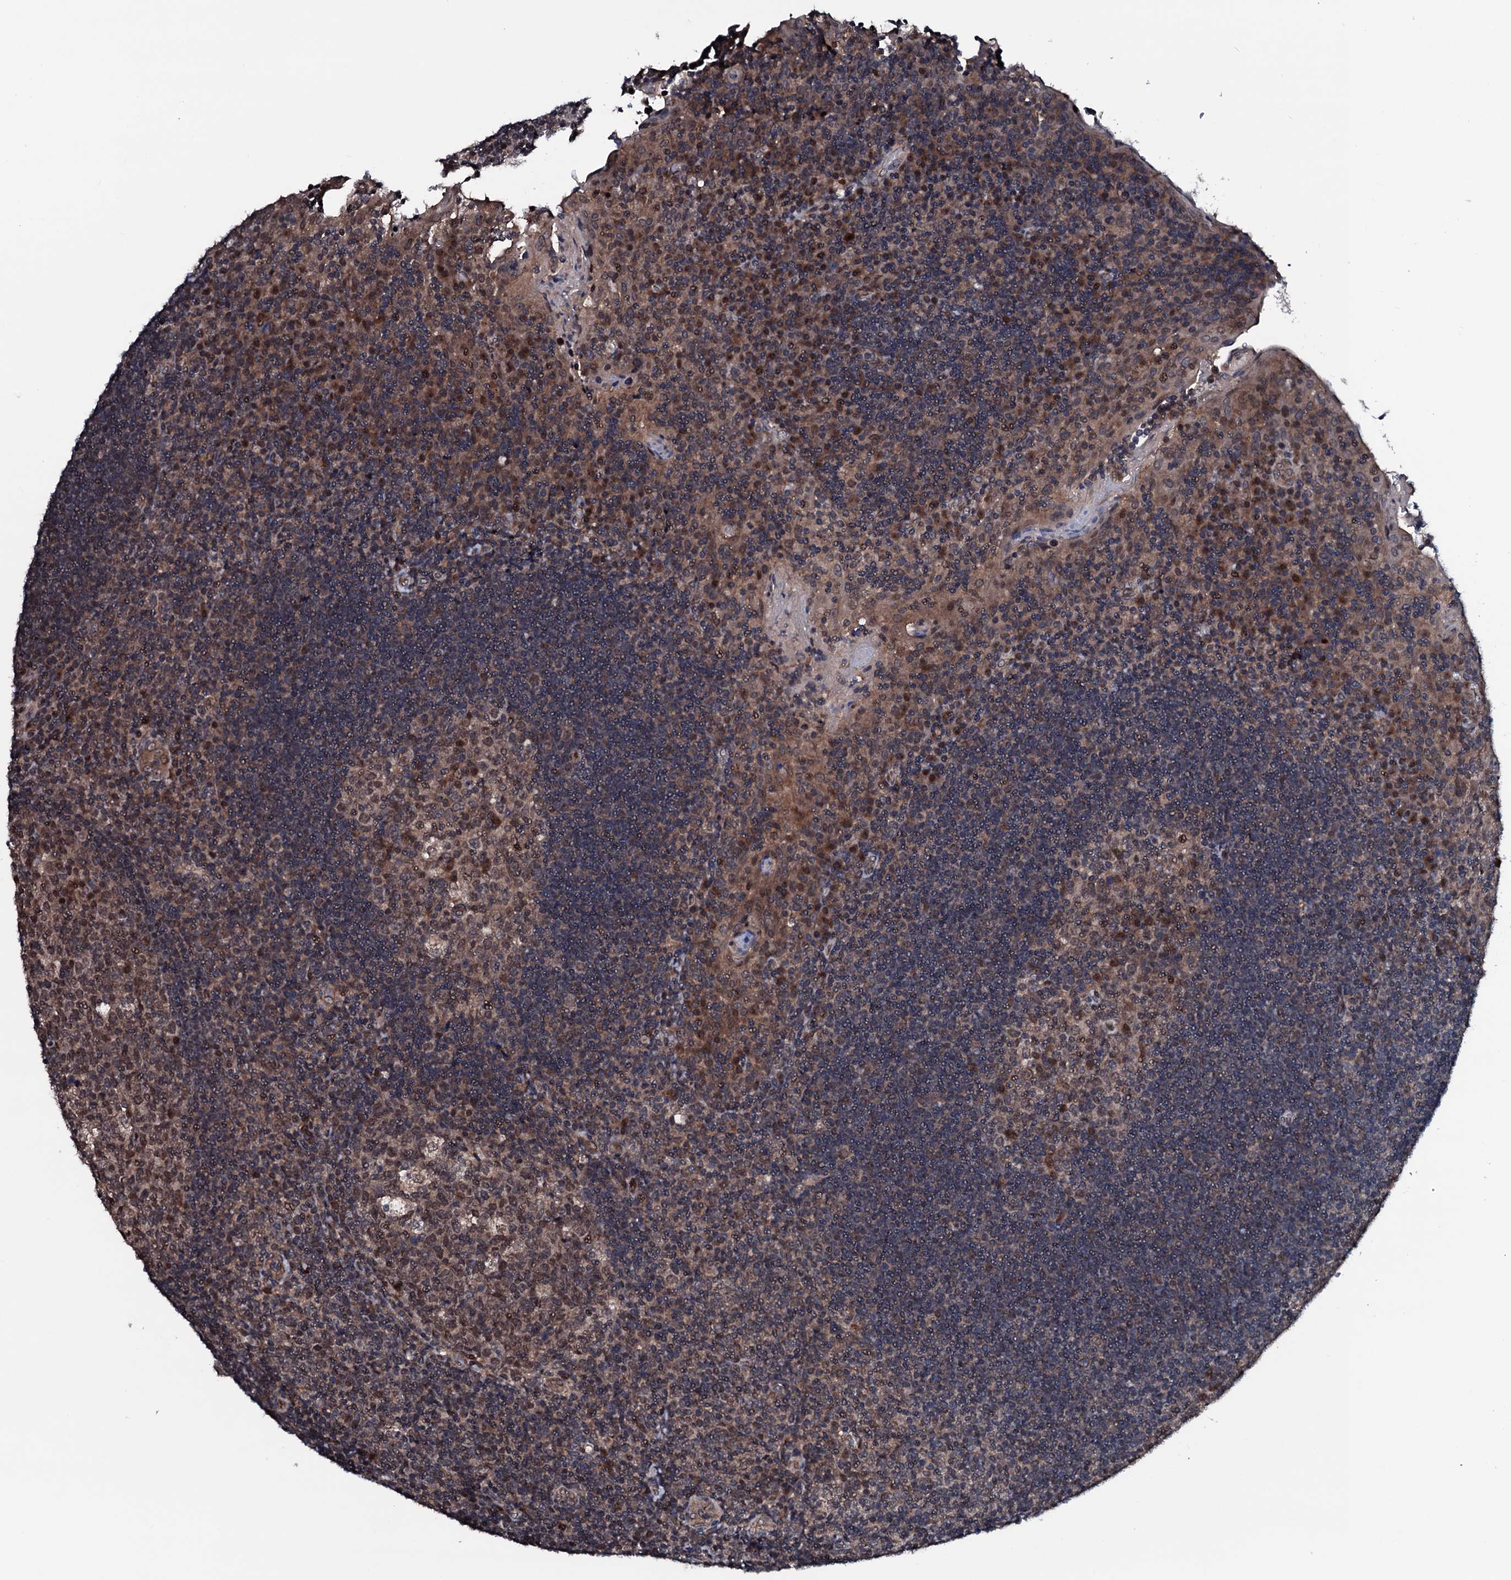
{"staining": {"intensity": "moderate", "quantity": ">75%", "location": "cytoplasmic/membranous,nuclear"}, "tissue": "tonsil", "cell_type": "Germinal center cells", "image_type": "normal", "snomed": [{"axis": "morphology", "description": "Normal tissue, NOS"}, {"axis": "topography", "description": "Tonsil"}], "caption": "The histopathology image demonstrates immunohistochemical staining of unremarkable tonsil. There is moderate cytoplasmic/membranous,nuclear staining is seen in about >75% of germinal center cells.", "gene": "OGFOD2", "patient": {"sex": "male", "age": 17}}